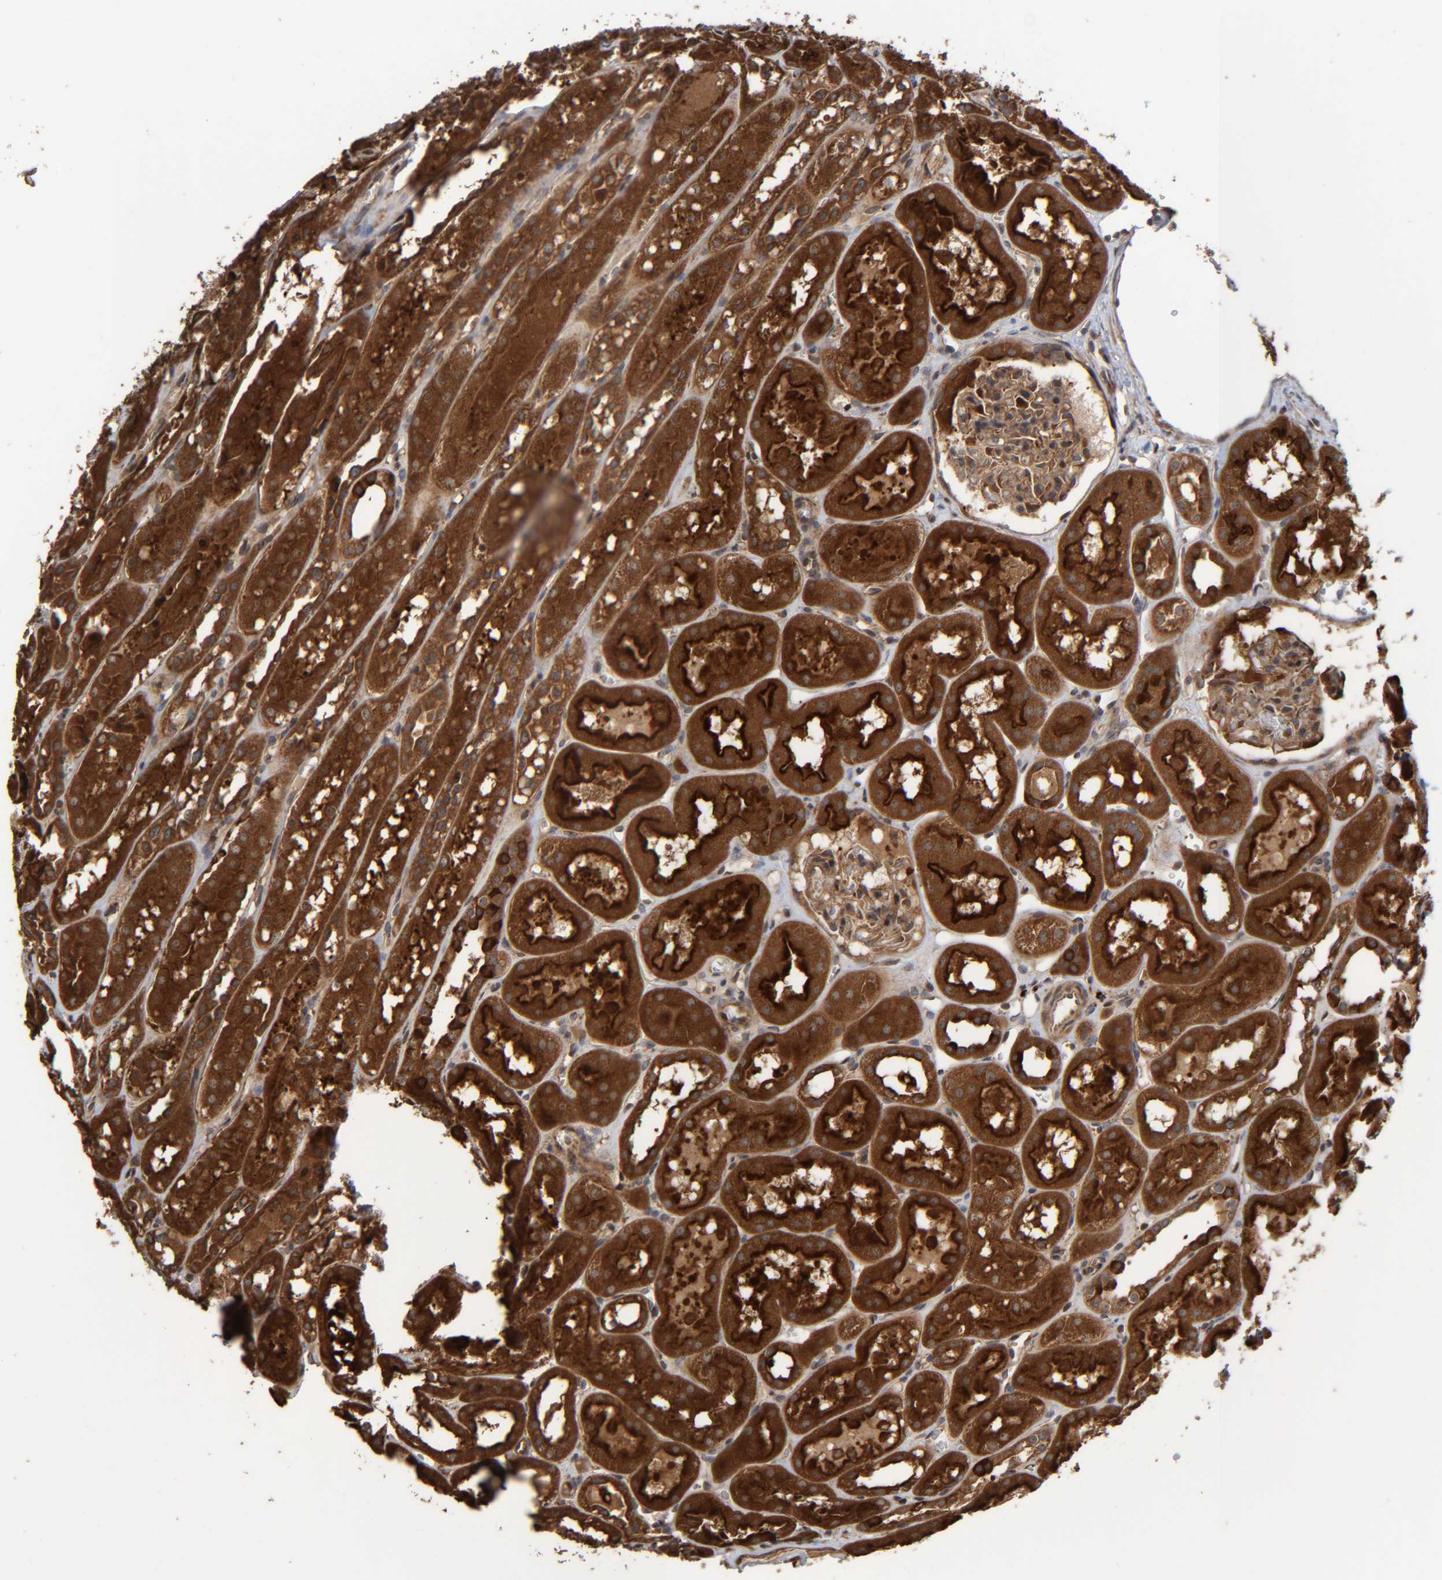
{"staining": {"intensity": "moderate", "quantity": ">75%", "location": "cytoplasmic/membranous"}, "tissue": "kidney", "cell_type": "Cells in glomeruli", "image_type": "normal", "snomed": [{"axis": "morphology", "description": "Normal tissue, NOS"}, {"axis": "topography", "description": "Kidney"}, {"axis": "topography", "description": "Urinary bladder"}], "caption": "The photomicrograph shows immunohistochemical staining of normal kidney. There is moderate cytoplasmic/membranous expression is seen in approximately >75% of cells in glomeruli.", "gene": "CCDC57", "patient": {"sex": "male", "age": 16}}